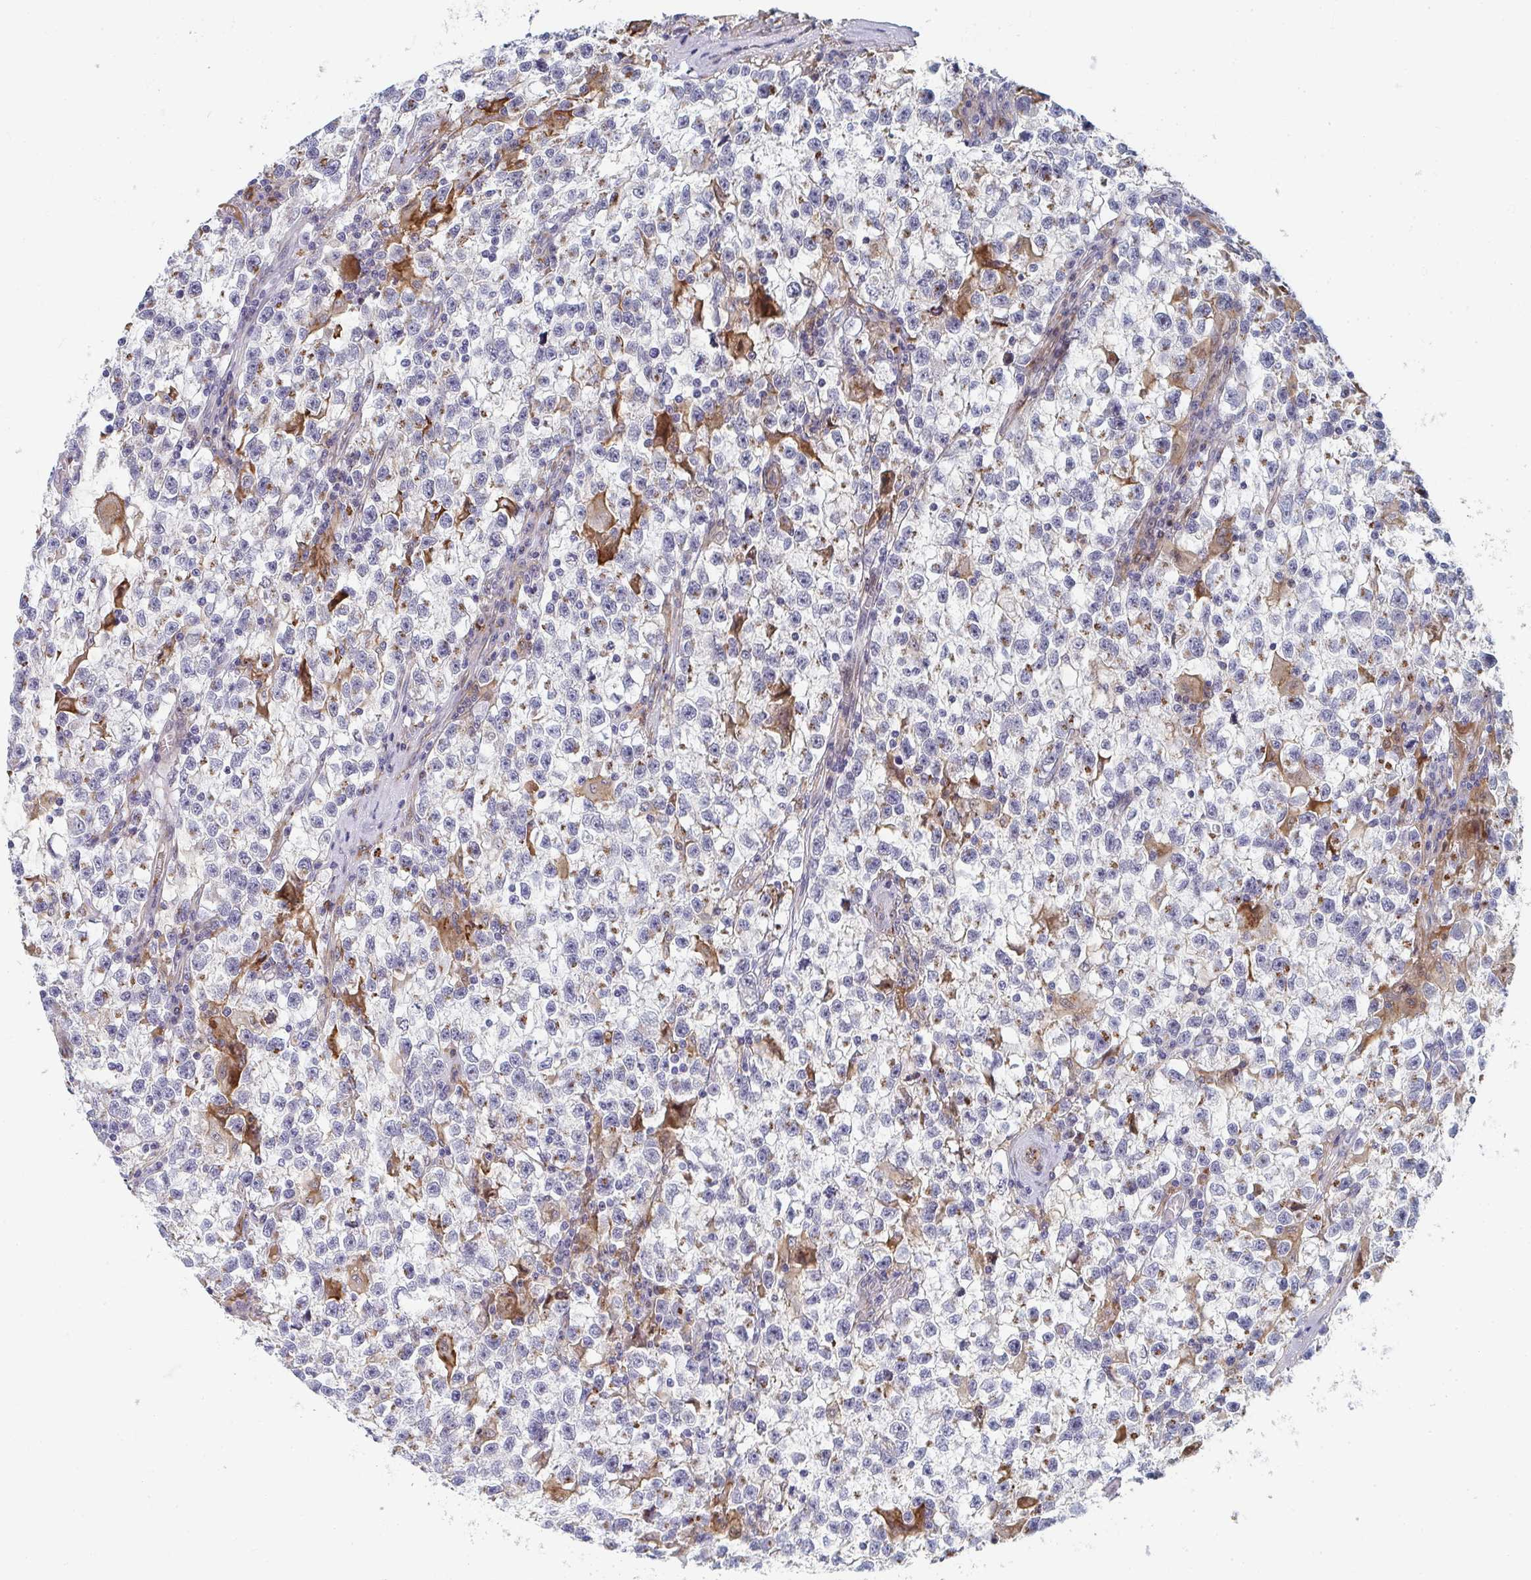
{"staining": {"intensity": "moderate", "quantity": "<25%", "location": "cytoplasmic/membranous"}, "tissue": "testis cancer", "cell_type": "Tumor cells", "image_type": "cancer", "snomed": [{"axis": "morphology", "description": "Seminoma, NOS"}, {"axis": "topography", "description": "Testis"}], "caption": "A brown stain highlights moderate cytoplasmic/membranous staining of a protein in human testis cancer (seminoma) tumor cells.", "gene": "PSMG1", "patient": {"sex": "male", "age": 31}}